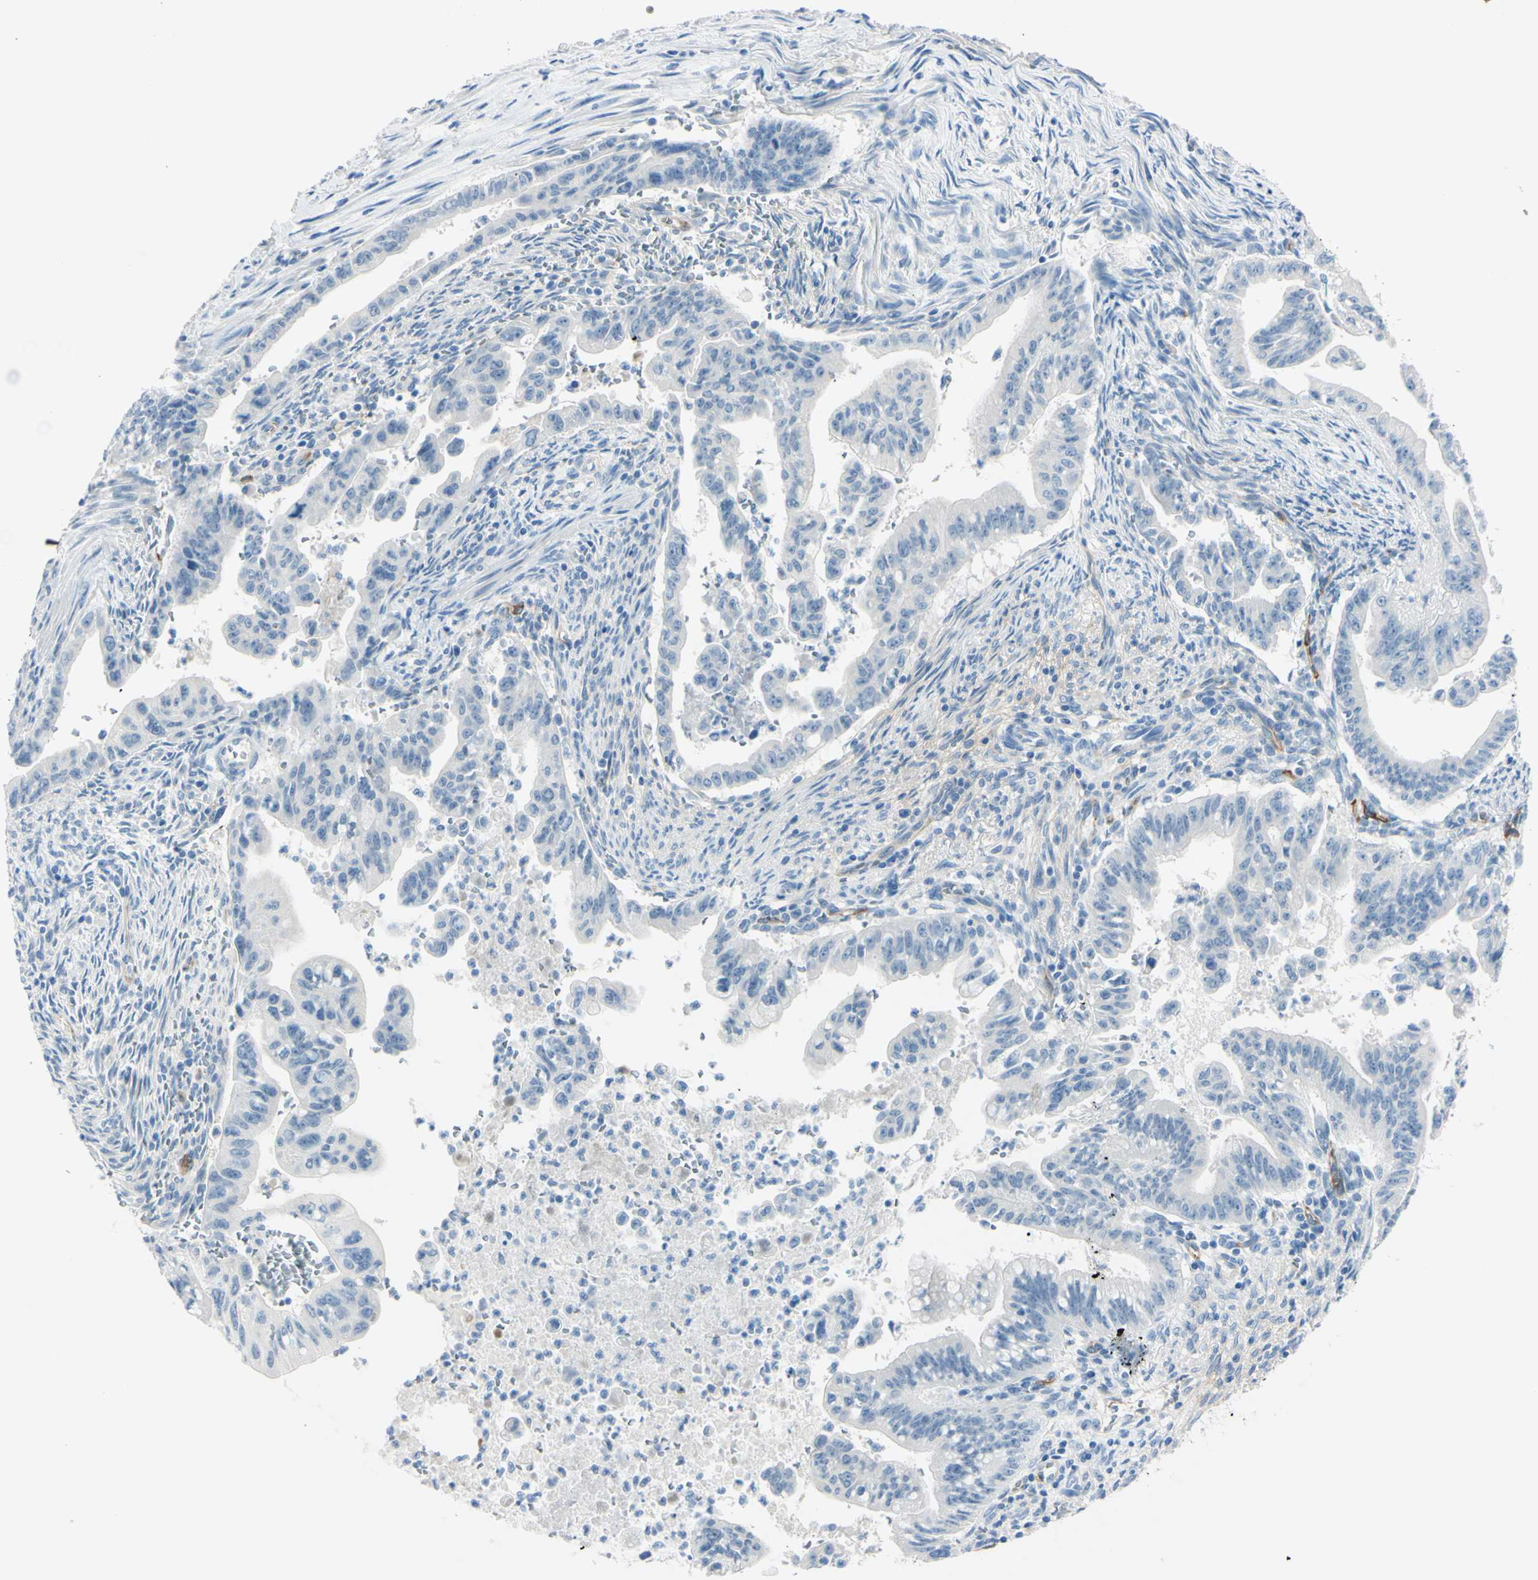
{"staining": {"intensity": "negative", "quantity": "none", "location": "none"}, "tissue": "pancreatic cancer", "cell_type": "Tumor cells", "image_type": "cancer", "snomed": [{"axis": "morphology", "description": "Adenocarcinoma, NOS"}, {"axis": "topography", "description": "Pancreas"}], "caption": "There is no significant staining in tumor cells of pancreatic cancer.", "gene": "FOLH1", "patient": {"sex": "male", "age": 70}}